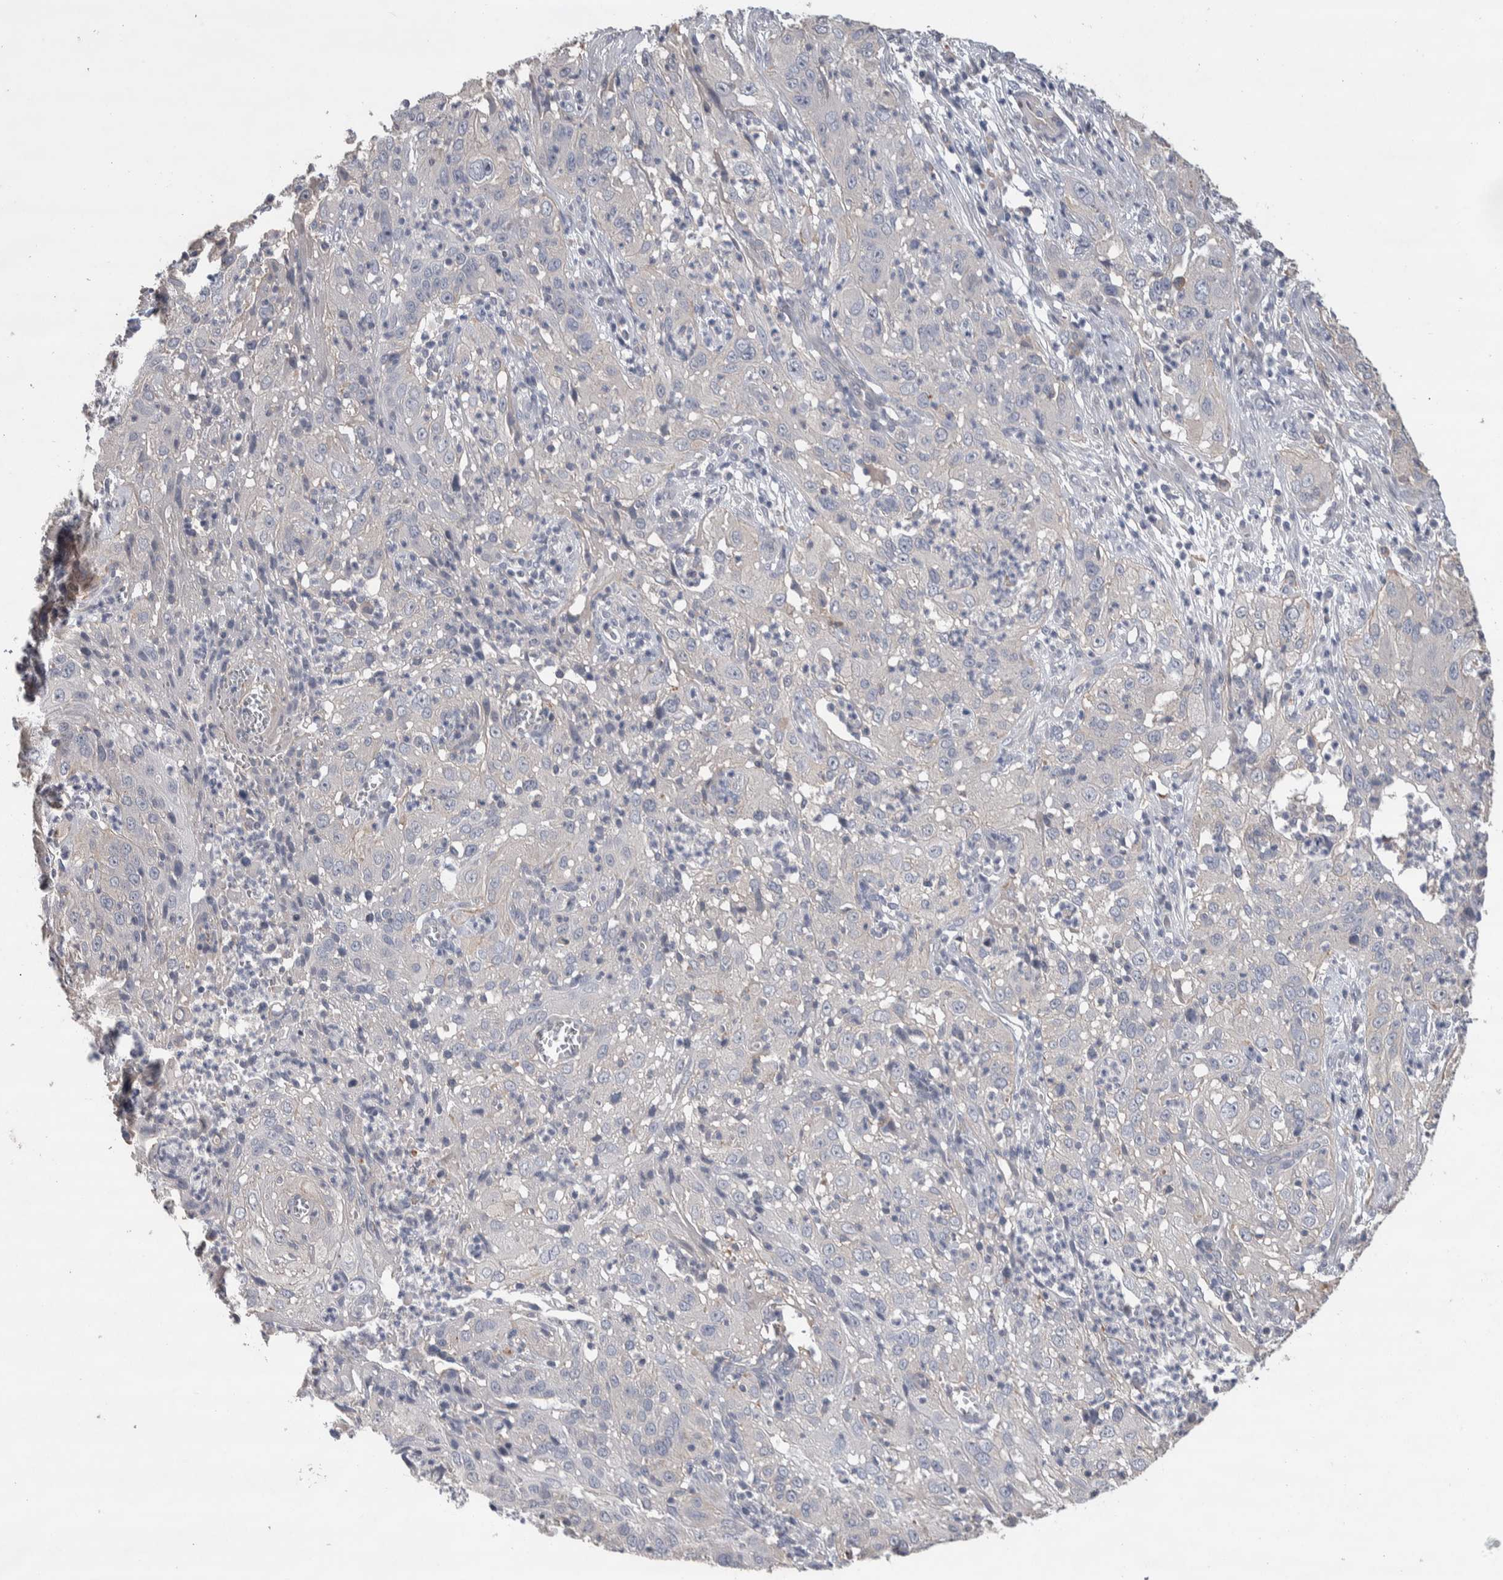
{"staining": {"intensity": "negative", "quantity": "none", "location": "none"}, "tissue": "cervical cancer", "cell_type": "Tumor cells", "image_type": "cancer", "snomed": [{"axis": "morphology", "description": "Squamous cell carcinoma, NOS"}, {"axis": "topography", "description": "Cervix"}], "caption": "The photomicrograph displays no staining of tumor cells in cervical cancer (squamous cell carcinoma). (DAB immunohistochemistry (IHC) visualized using brightfield microscopy, high magnification).", "gene": "GCNA", "patient": {"sex": "female", "age": 32}}